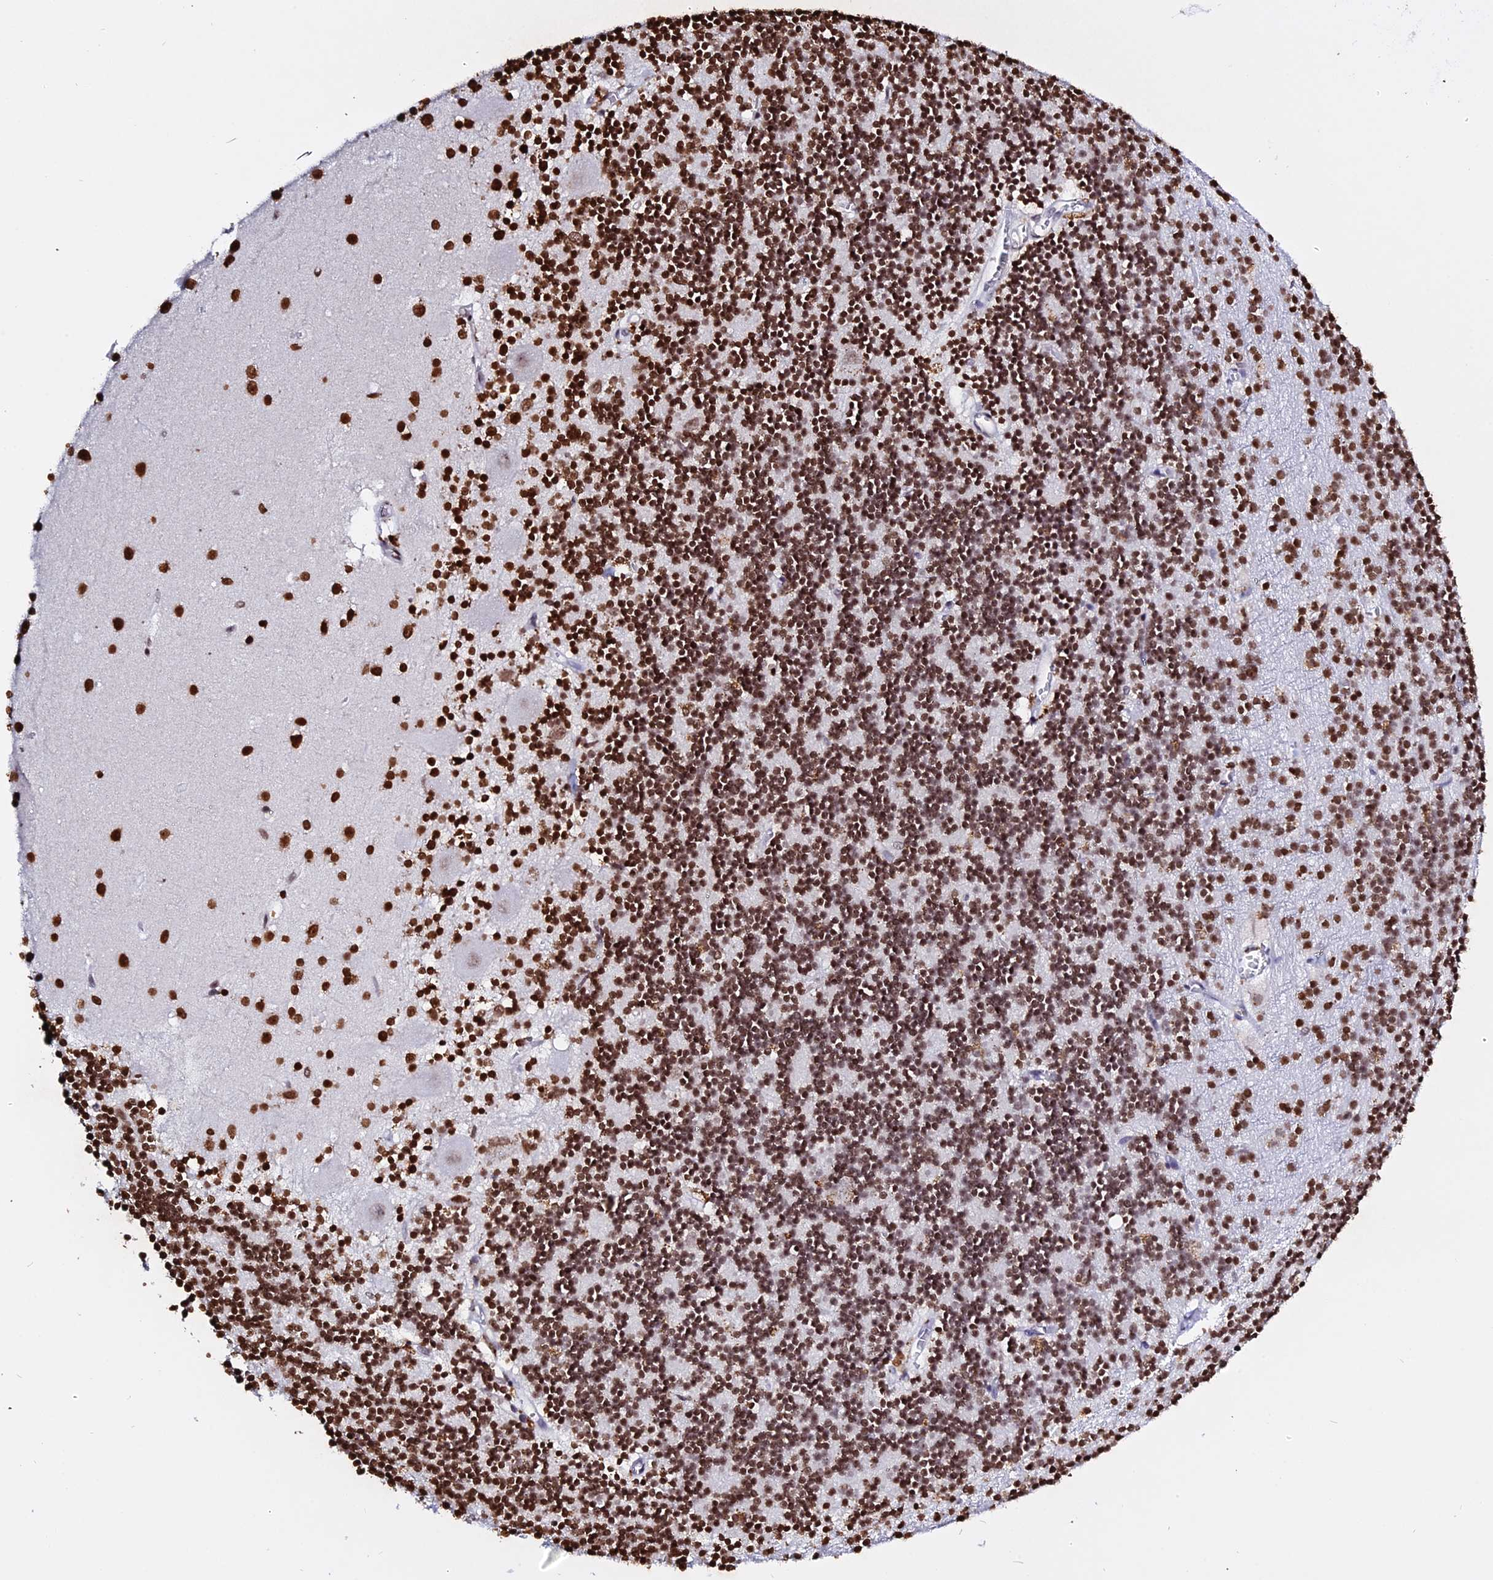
{"staining": {"intensity": "strong", "quantity": ">75%", "location": "nuclear"}, "tissue": "cerebellum", "cell_type": "Cells in granular layer", "image_type": "normal", "snomed": [{"axis": "morphology", "description": "Normal tissue, NOS"}, {"axis": "topography", "description": "Cerebellum"}], "caption": "A high amount of strong nuclear expression is seen in approximately >75% of cells in granular layer in benign cerebellum. (Brightfield microscopy of DAB IHC at high magnification).", "gene": "ENSG00000282988", "patient": {"sex": "male", "age": 54}}